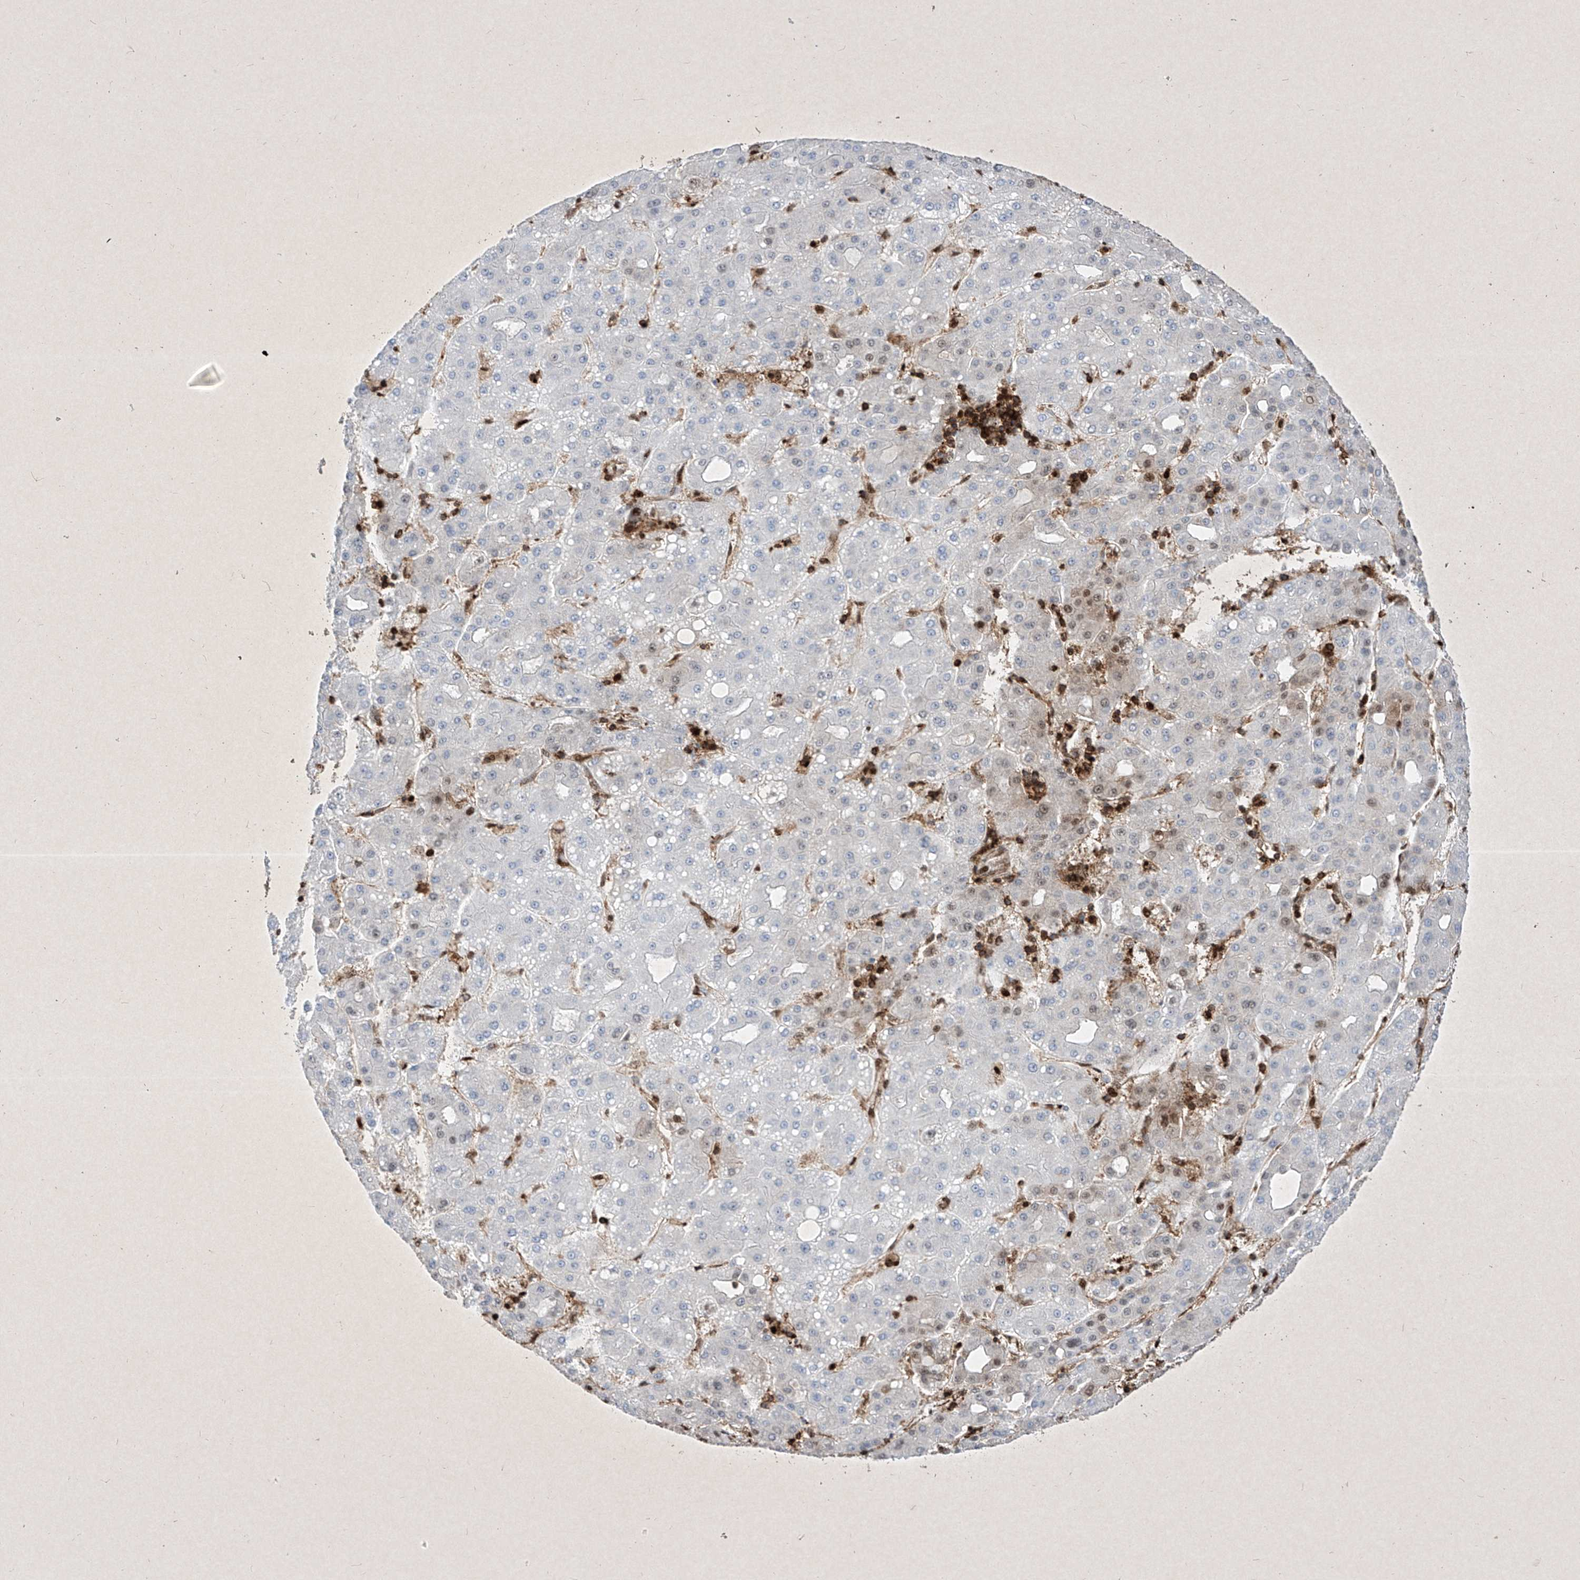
{"staining": {"intensity": "negative", "quantity": "none", "location": "none"}, "tissue": "liver cancer", "cell_type": "Tumor cells", "image_type": "cancer", "snomed": [{"axis": "morphology", "description": "Carcinoma, Hepatocellular, NOS"}, {"axis": "topography", "description": "Liver"}], "caption": "Immunohistochemical staining of human liver hepatocellular carcinoma reveals no significant staining in tumor cells.", "gene": "PSMB10", "patient": {"sex": "male", "age": 65}}